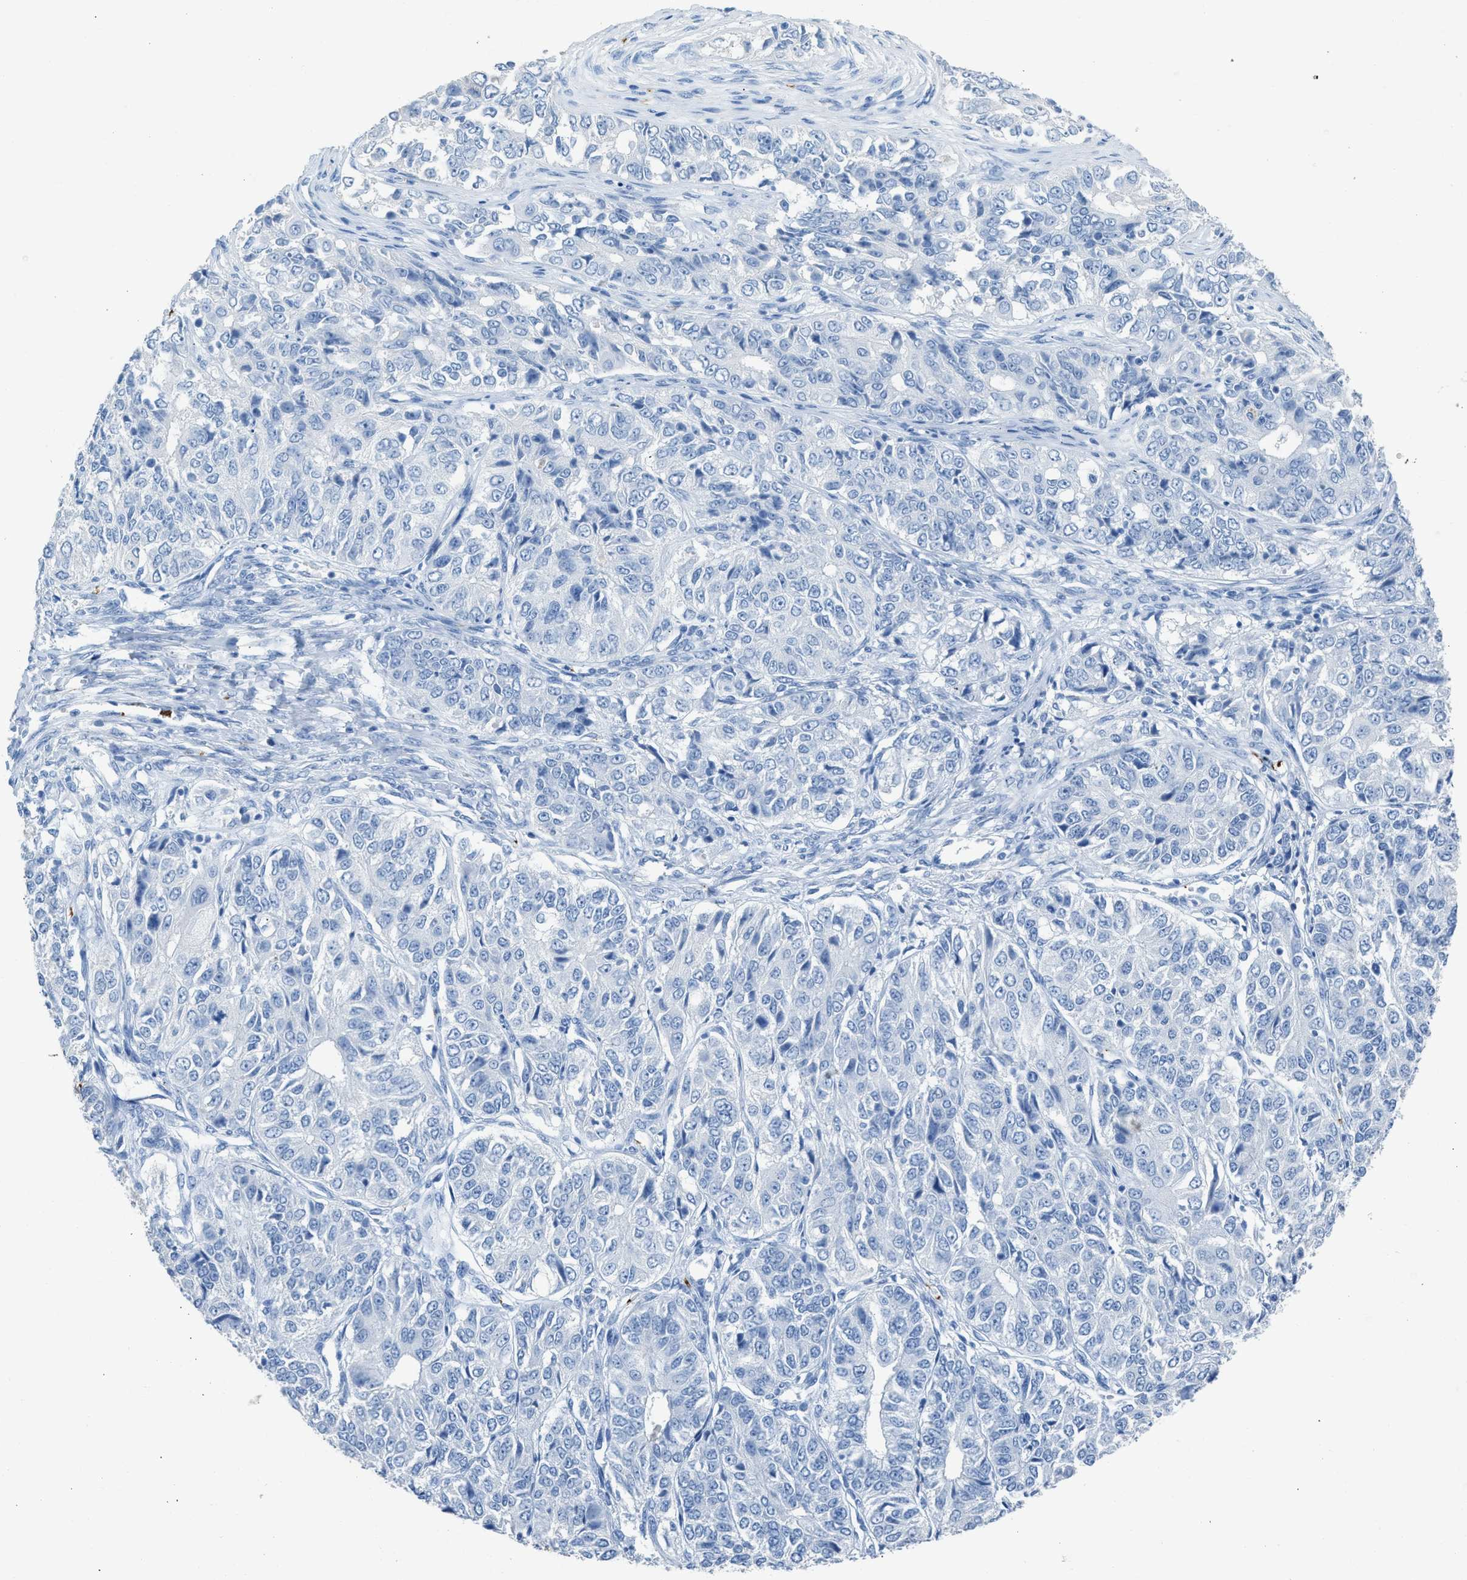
{"staining": {"intensity": "negative", "quantity": "none", "location": "none"}, "tissue": "ovarian cancer", "cell_type": "Tumor cells", "image_type": "cancer", "snomed": [{"axis": "morphology", "description": "Carcinoma, endometroid"}, {"axis": "topography", "description": "Ovary"}], "caption": "Immunohistochemistry of human ovarian endometroid carcinoma reveals no positivity in tumor cells.", "gene": "FAIM2", "patient": {"sex": "female", "age": 51}}